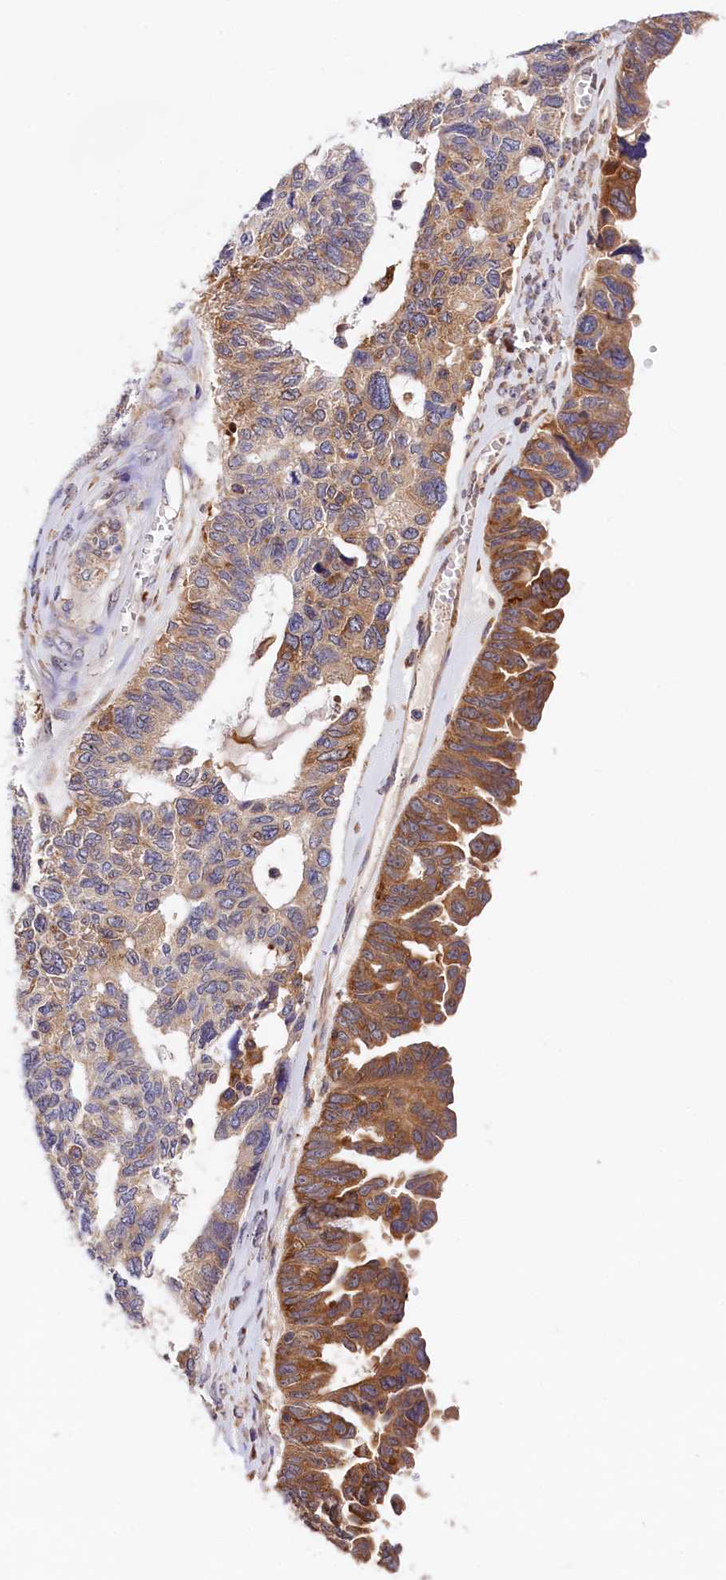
{"staining": {"intensity": "moderate", "quantity": "25%-75%", "location": "cytoplasmic/membranous"}, "tissue": "ovarian cancer", "cell_type": "Tumor cells", "image_type": "cancer", "snomed": [{"axis": "morphology", "description": "Cystadenocarcinoma, serous, NOS"}, {"axis": "topography", "description": "Ovary"}], "caption": "Protein staining shows moderate cytoplasmic/membranous expression in approximately 25%-75% of tumor cells in serous cystadenocarcinoma (ovarian).", "gene": "OAS3", "patient": {"sex": "female", "age": 79}}